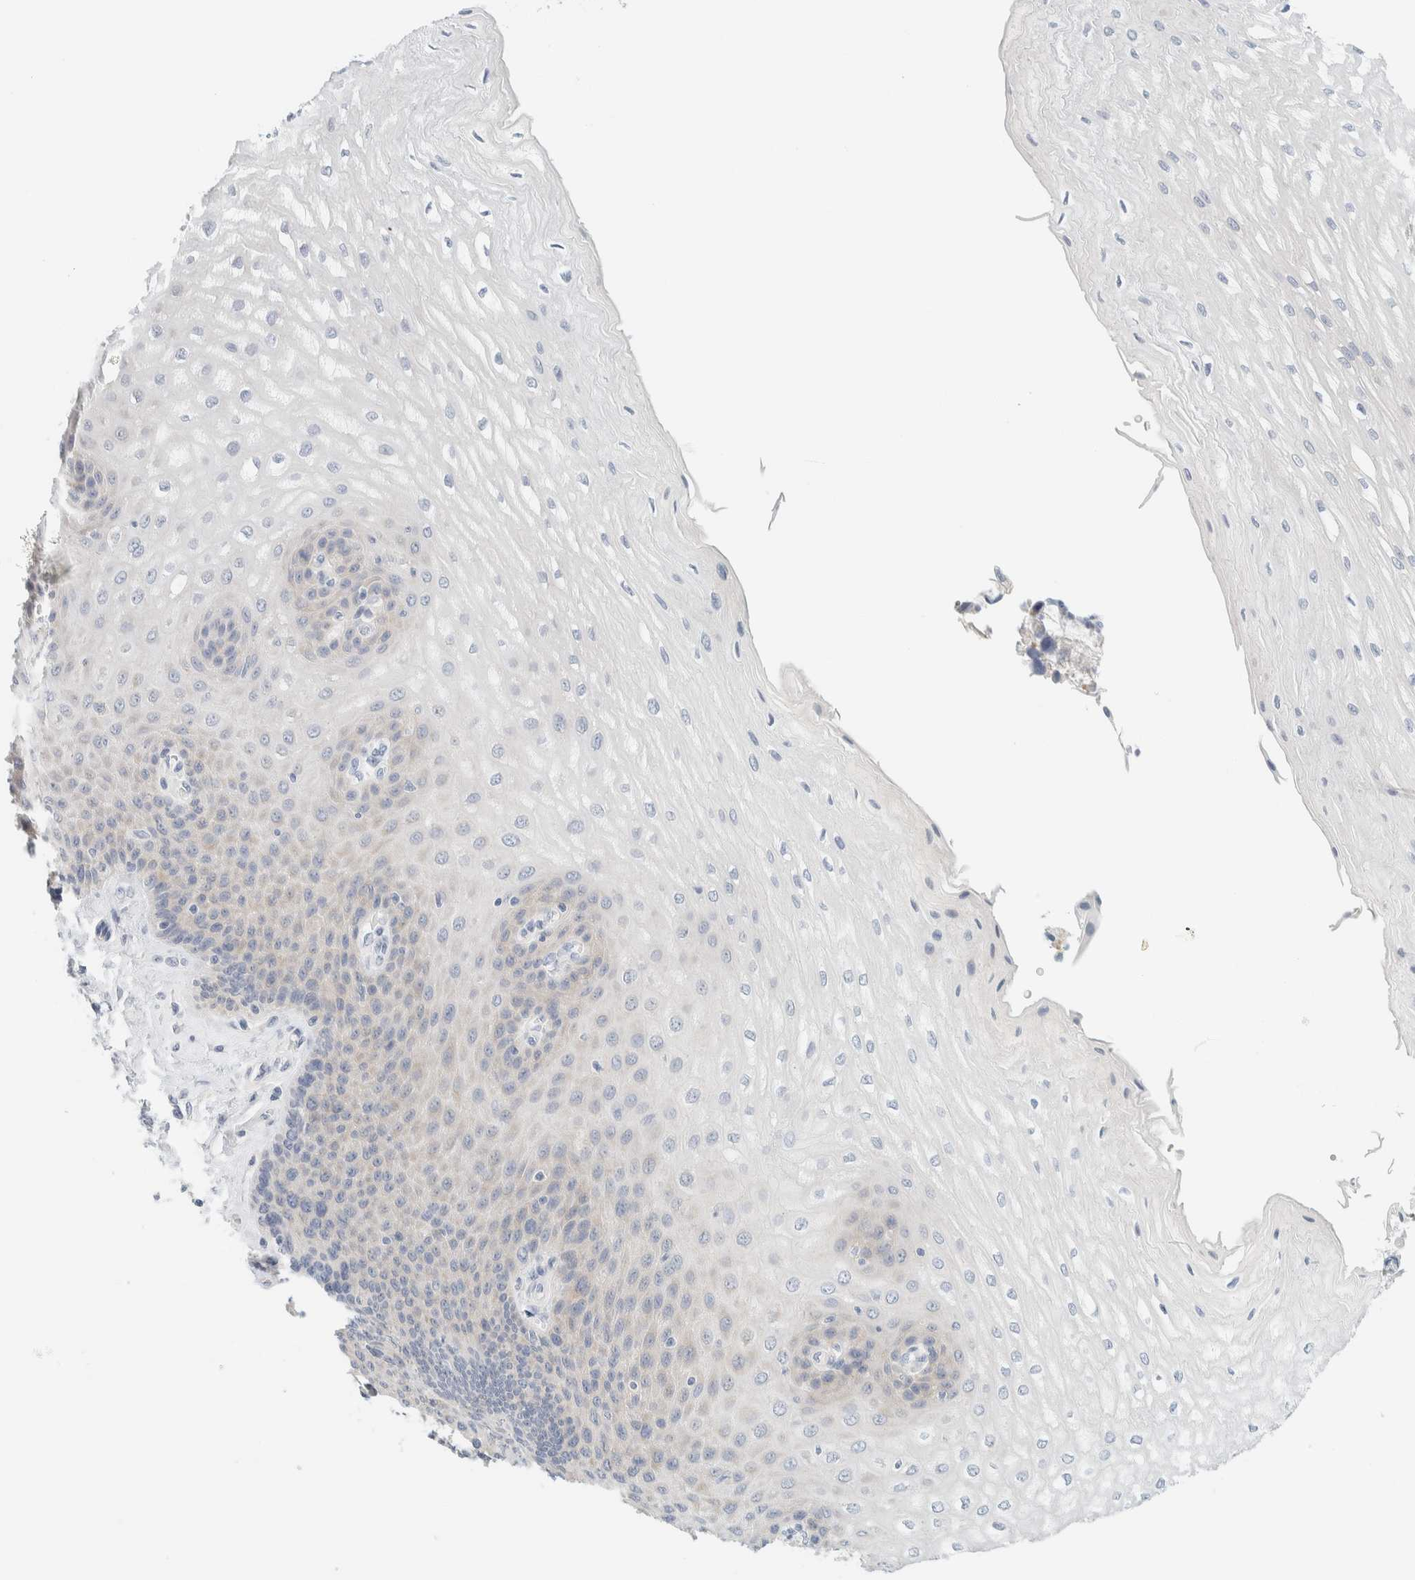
{"staining": {"intensity": "moderate", "quantity": "<25%", "location": "cytoplasmic/membranous"}, "tissue": "esophagus", "cell_type": "Squamous epithelial cells", "image_type": "normal", "snomed": [{"axis": "morphology", "description": "Normal tissue, NOS"}, {"axis": "topography", "description": "Esophagus"}], "caption": "Protein expression analysis of benign esophagus shows moderate cytoplasmic/membranous expression in about <25% of squamous epithelial cells.", "gene": "AARSD1", "patient": {"sex": "male", "age": 54}}